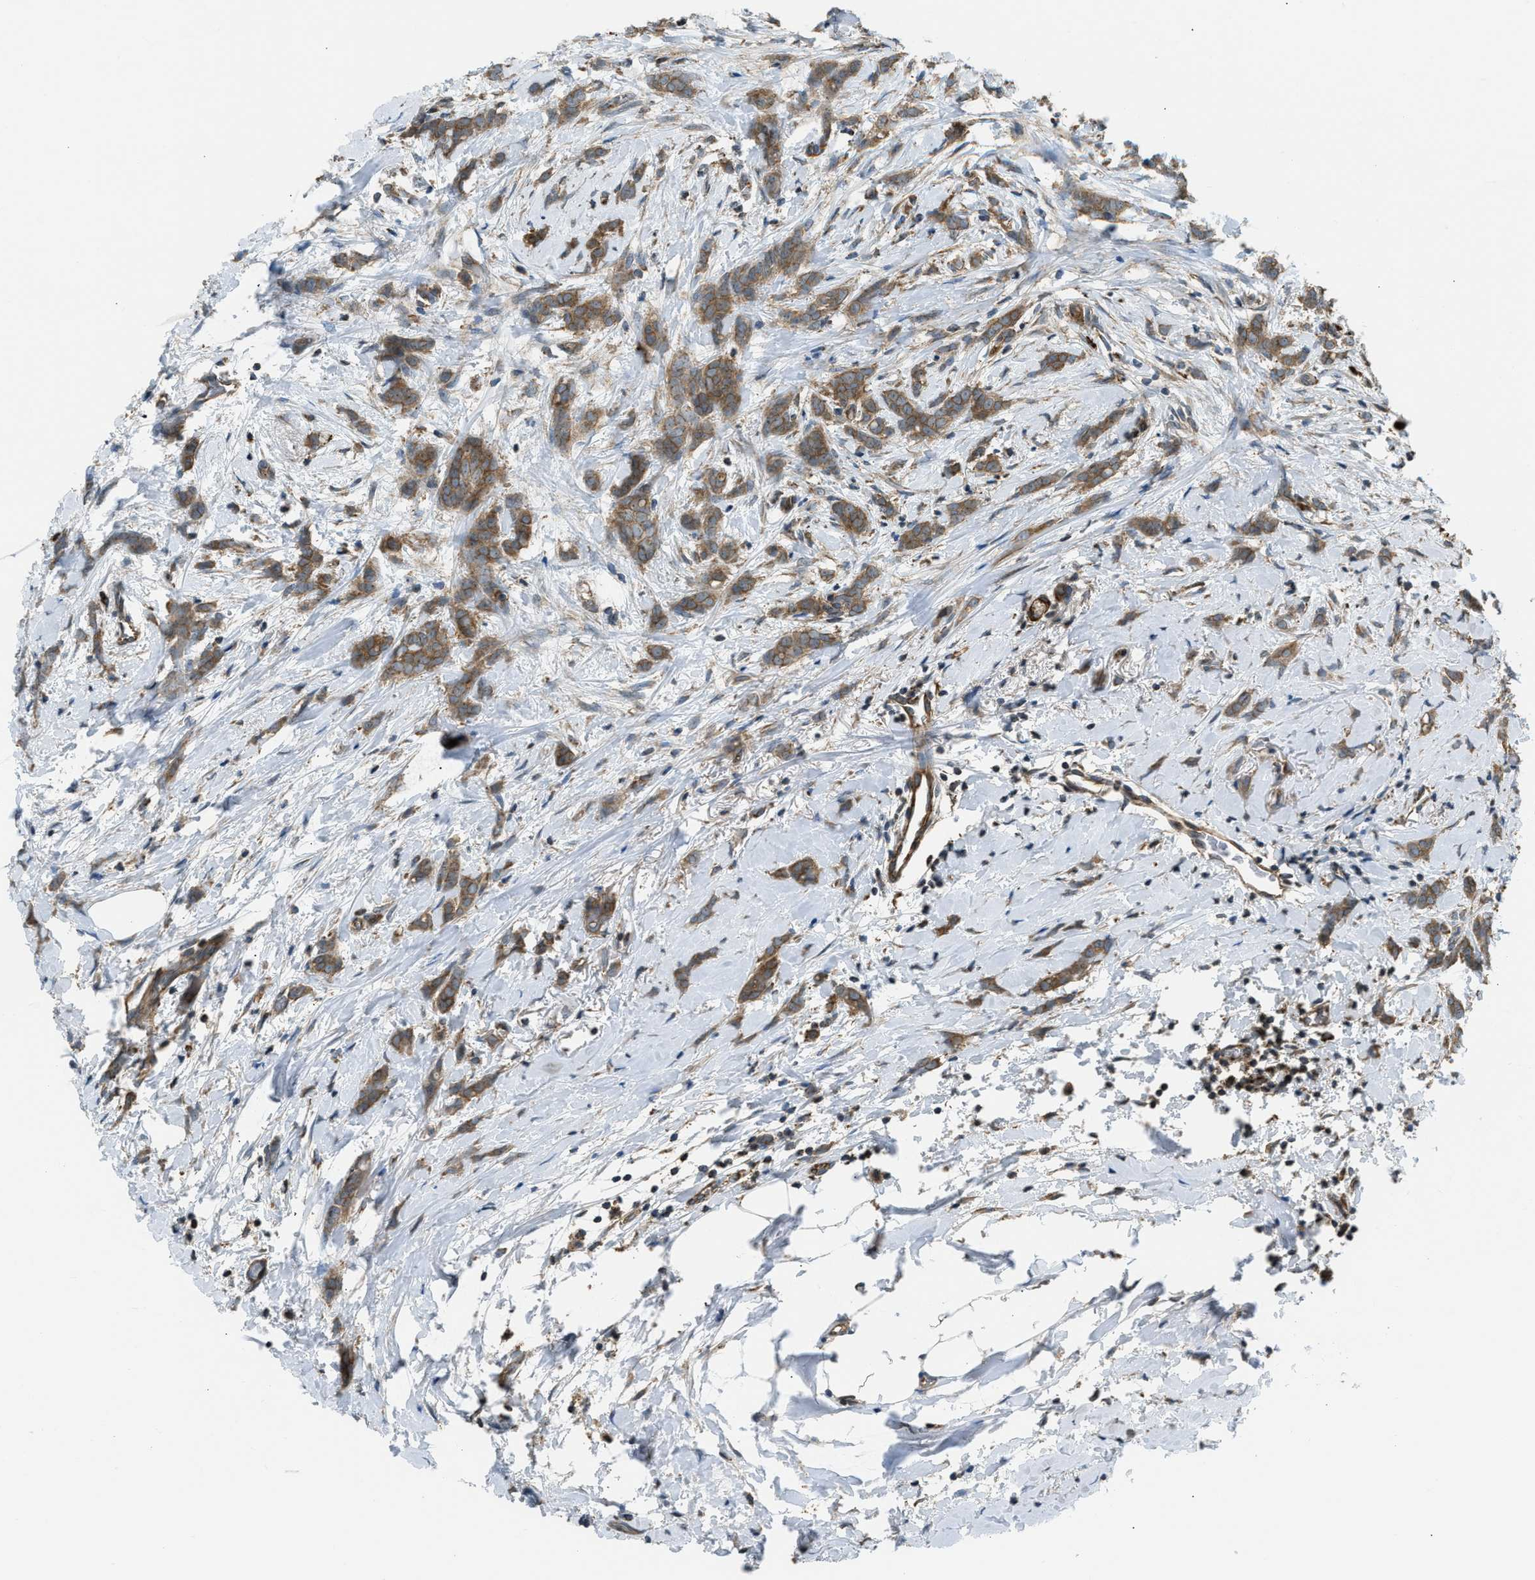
{"staining": {"intensity": "moderate", "quantity": ">75%", "location": "cytoplasmic/membranous"}, "tissue": "breast cancer", "cell_type": "Tumor cells", "image_type": "cancer", "snomed": [{"axis": "morphology", "description": "Lobular carcinoma, in situ"}, {"axis": "morphology", "description": "Lobular carcinoma"}, {"axis": "topography", "description": "Breast"}], "caption": "Moderate cytoplasmic/membranous protein positivity is seen in approximately >75% of tumor cells in breast cancer.", "gene": "SESN2", "patient": {"sex": "female", "age": 41}}